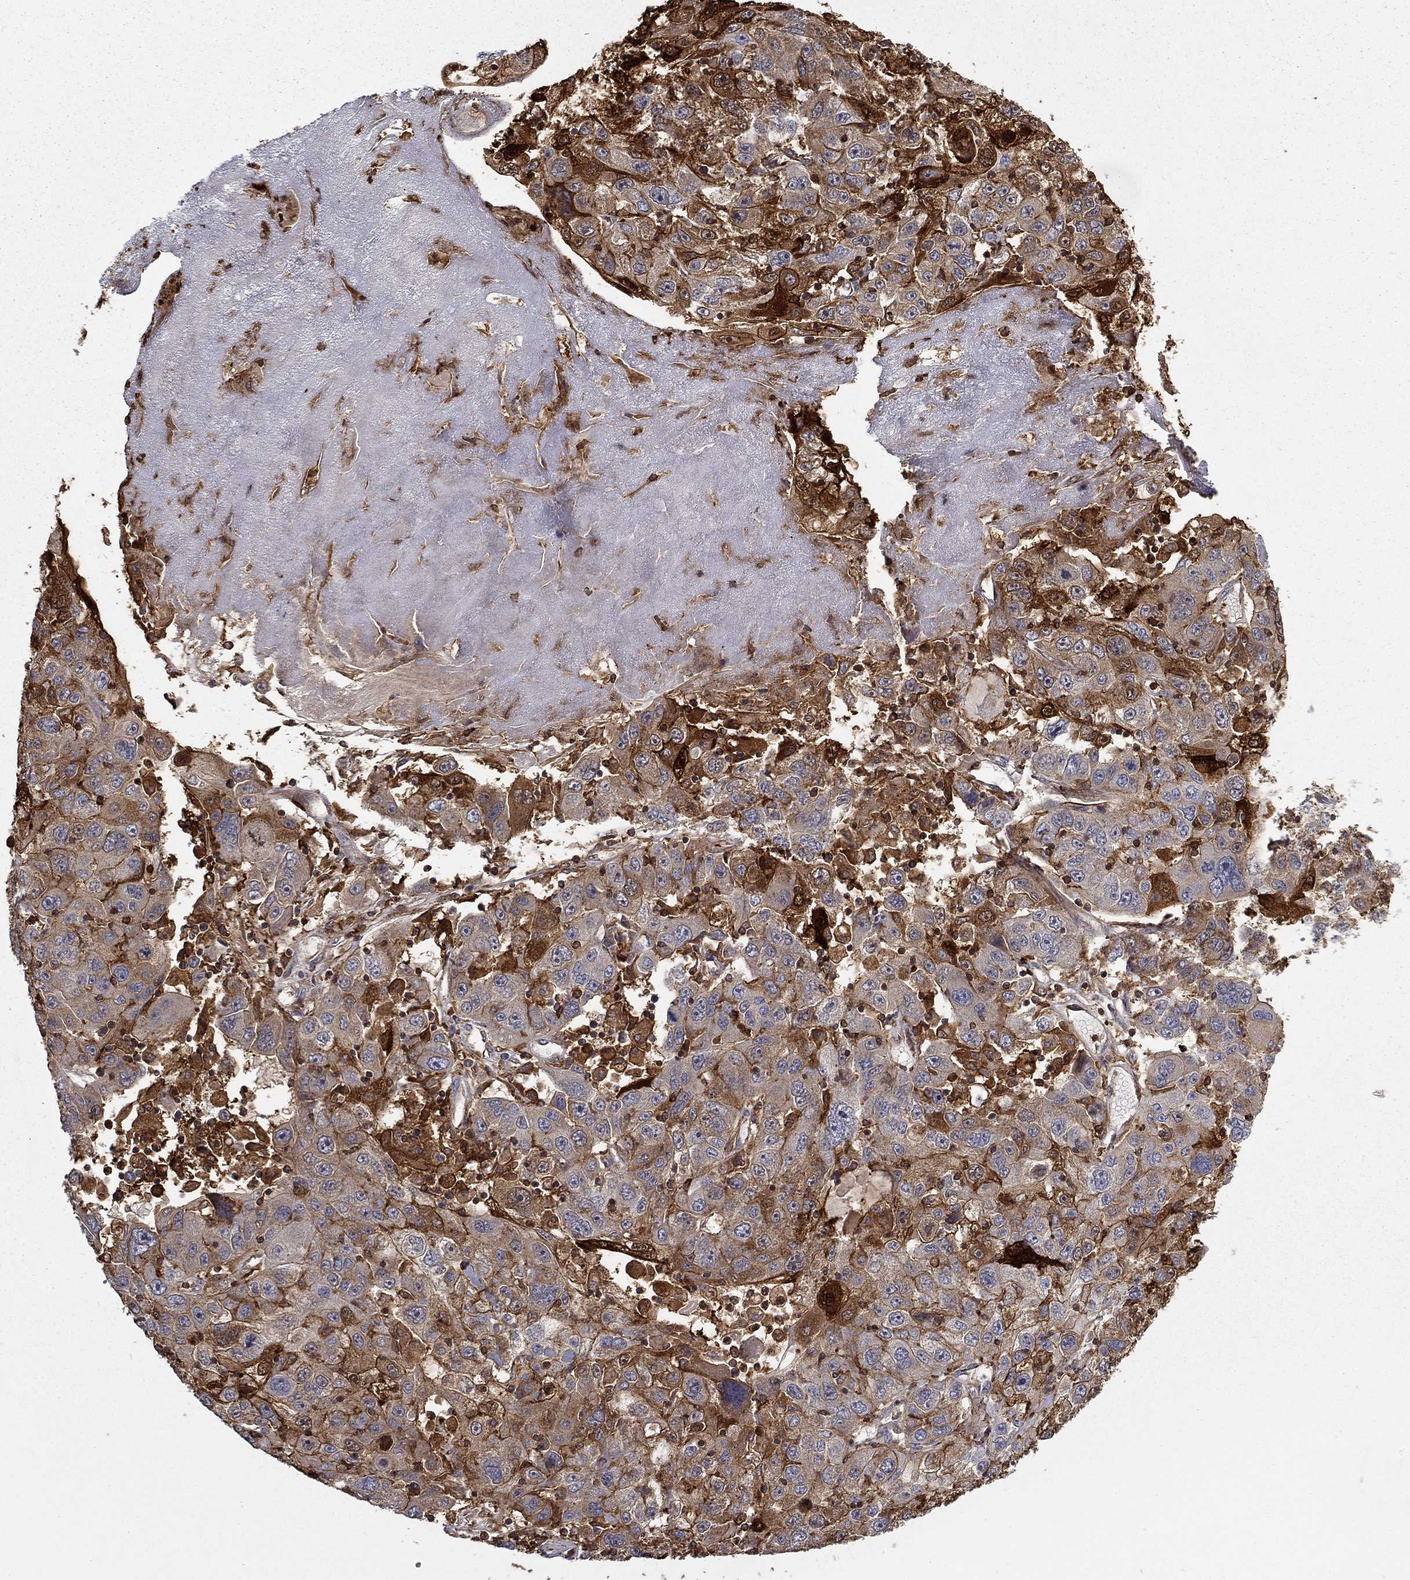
{"staining": {"intensity": "strong", "quantity": "<25%", "location": "cytoplasmic/membranous"}, "tissue": "stomach cancer", "cell_type": "Tumor cells", "image_type": "cancer", "snomed": [{"axis": "morphology", "description": "Adenocarcinoma, NOS"}, {"axis": "topography", "description": "Stomach"}], "caption": "Immunohistochemical staining of stomach adenocarcinoma demonstrates strong cytoplasmic/membranous protein staining in approximately <25% of tumor cells.", "gene": "ADM", "patient": {"sex": "male", "age": 56}}